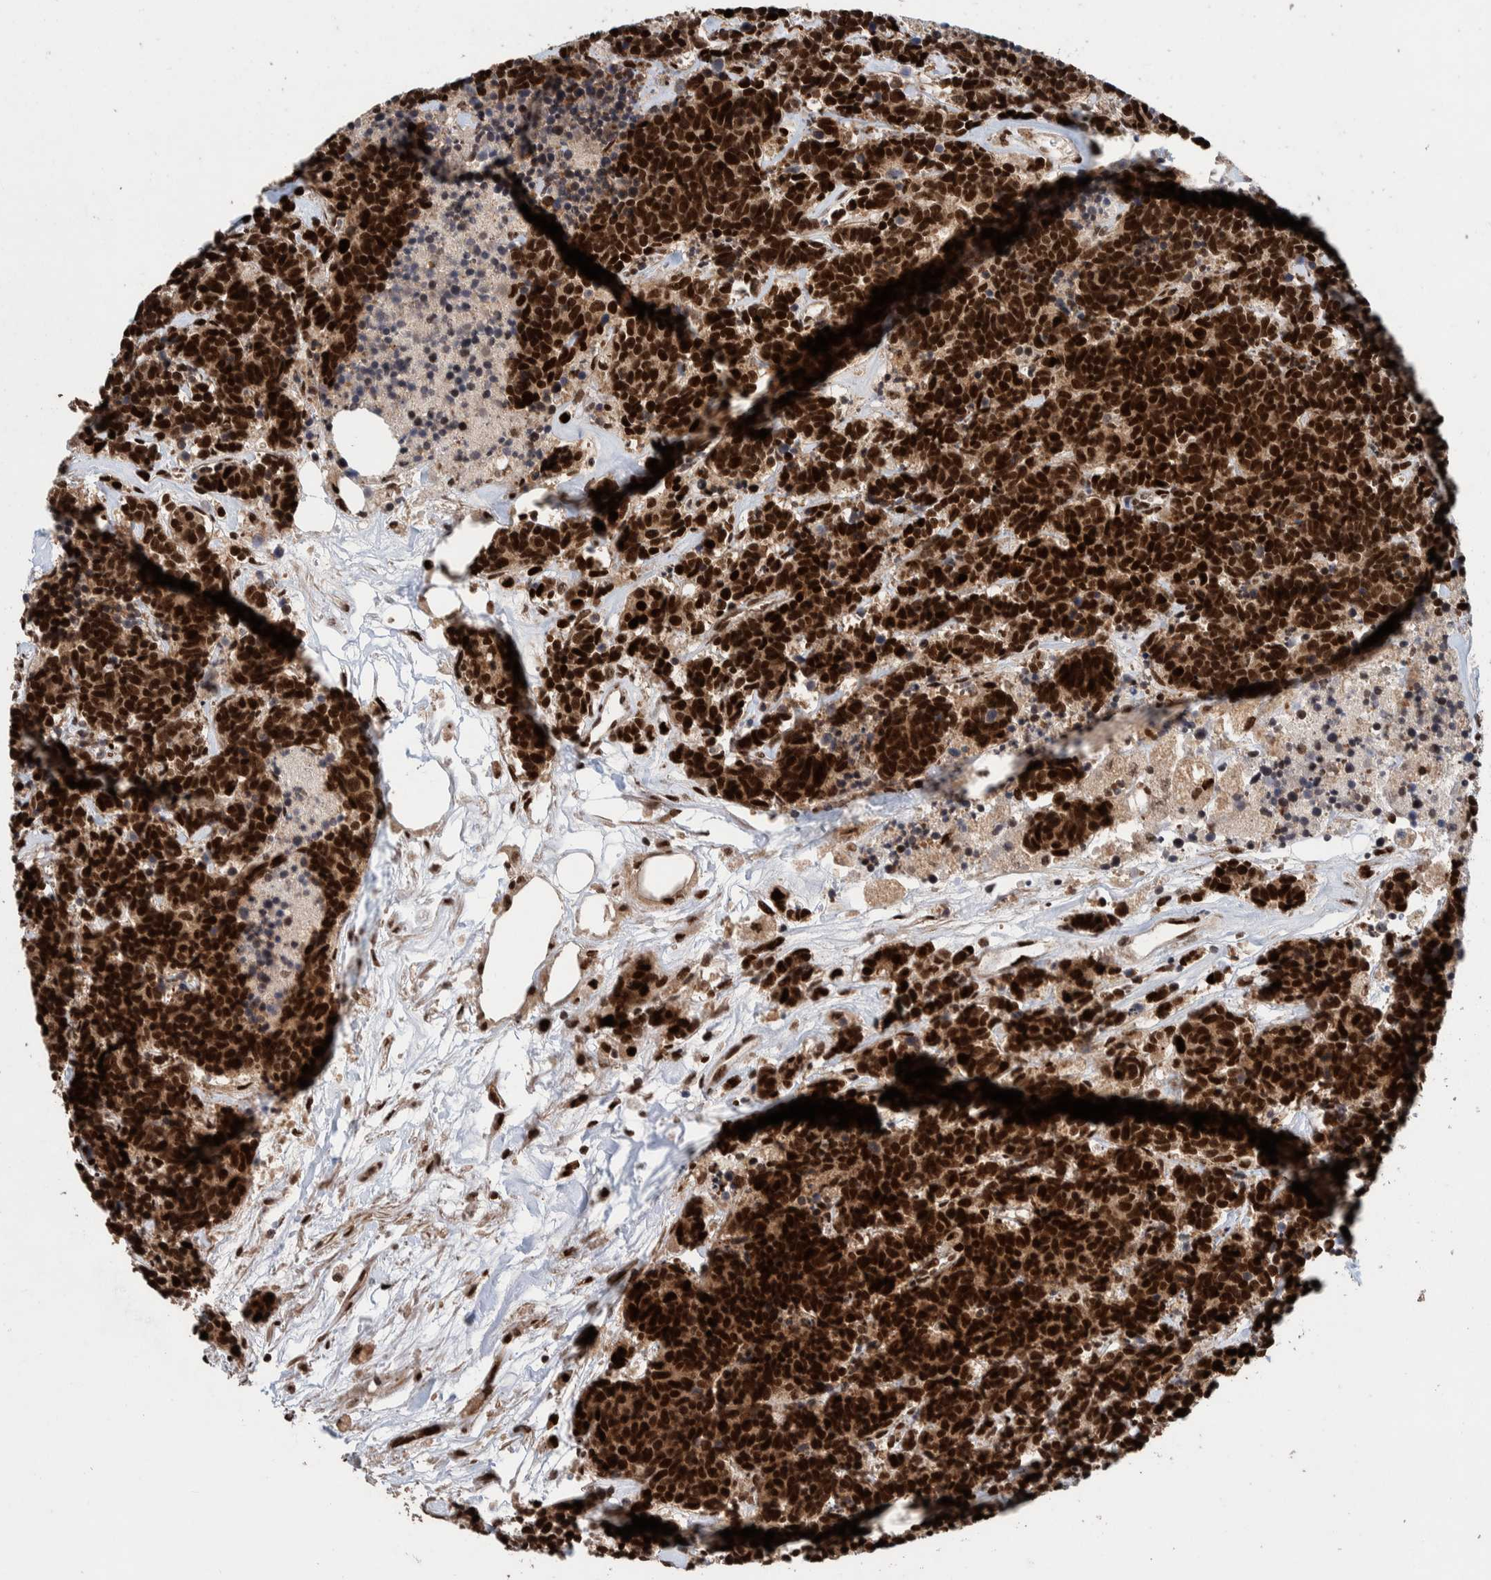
{"staining": {"intensity": "strong", "quantity": ">75%", "location": "nuclear"}, "tissue": "carcinoid", "cell_type": "Tumor cells", "image_type": "cancer", "snomed": [{"axis": "morphology", "description": "Carcinoma, NOS"}, {"axis": "morphology", "description": "Carcinoid, malignant, NOS"}, {"axis": "topography", "description": "Urinary bladder"}], "caption": "A brown stain shows strong nuclear expression of a protein in carcinoid tumor cells. The protein of interest is shown in brown color, while the nuclei are stained blue.", "gene": "CHD4", "patient": {"sex": "male", "age": 57}}